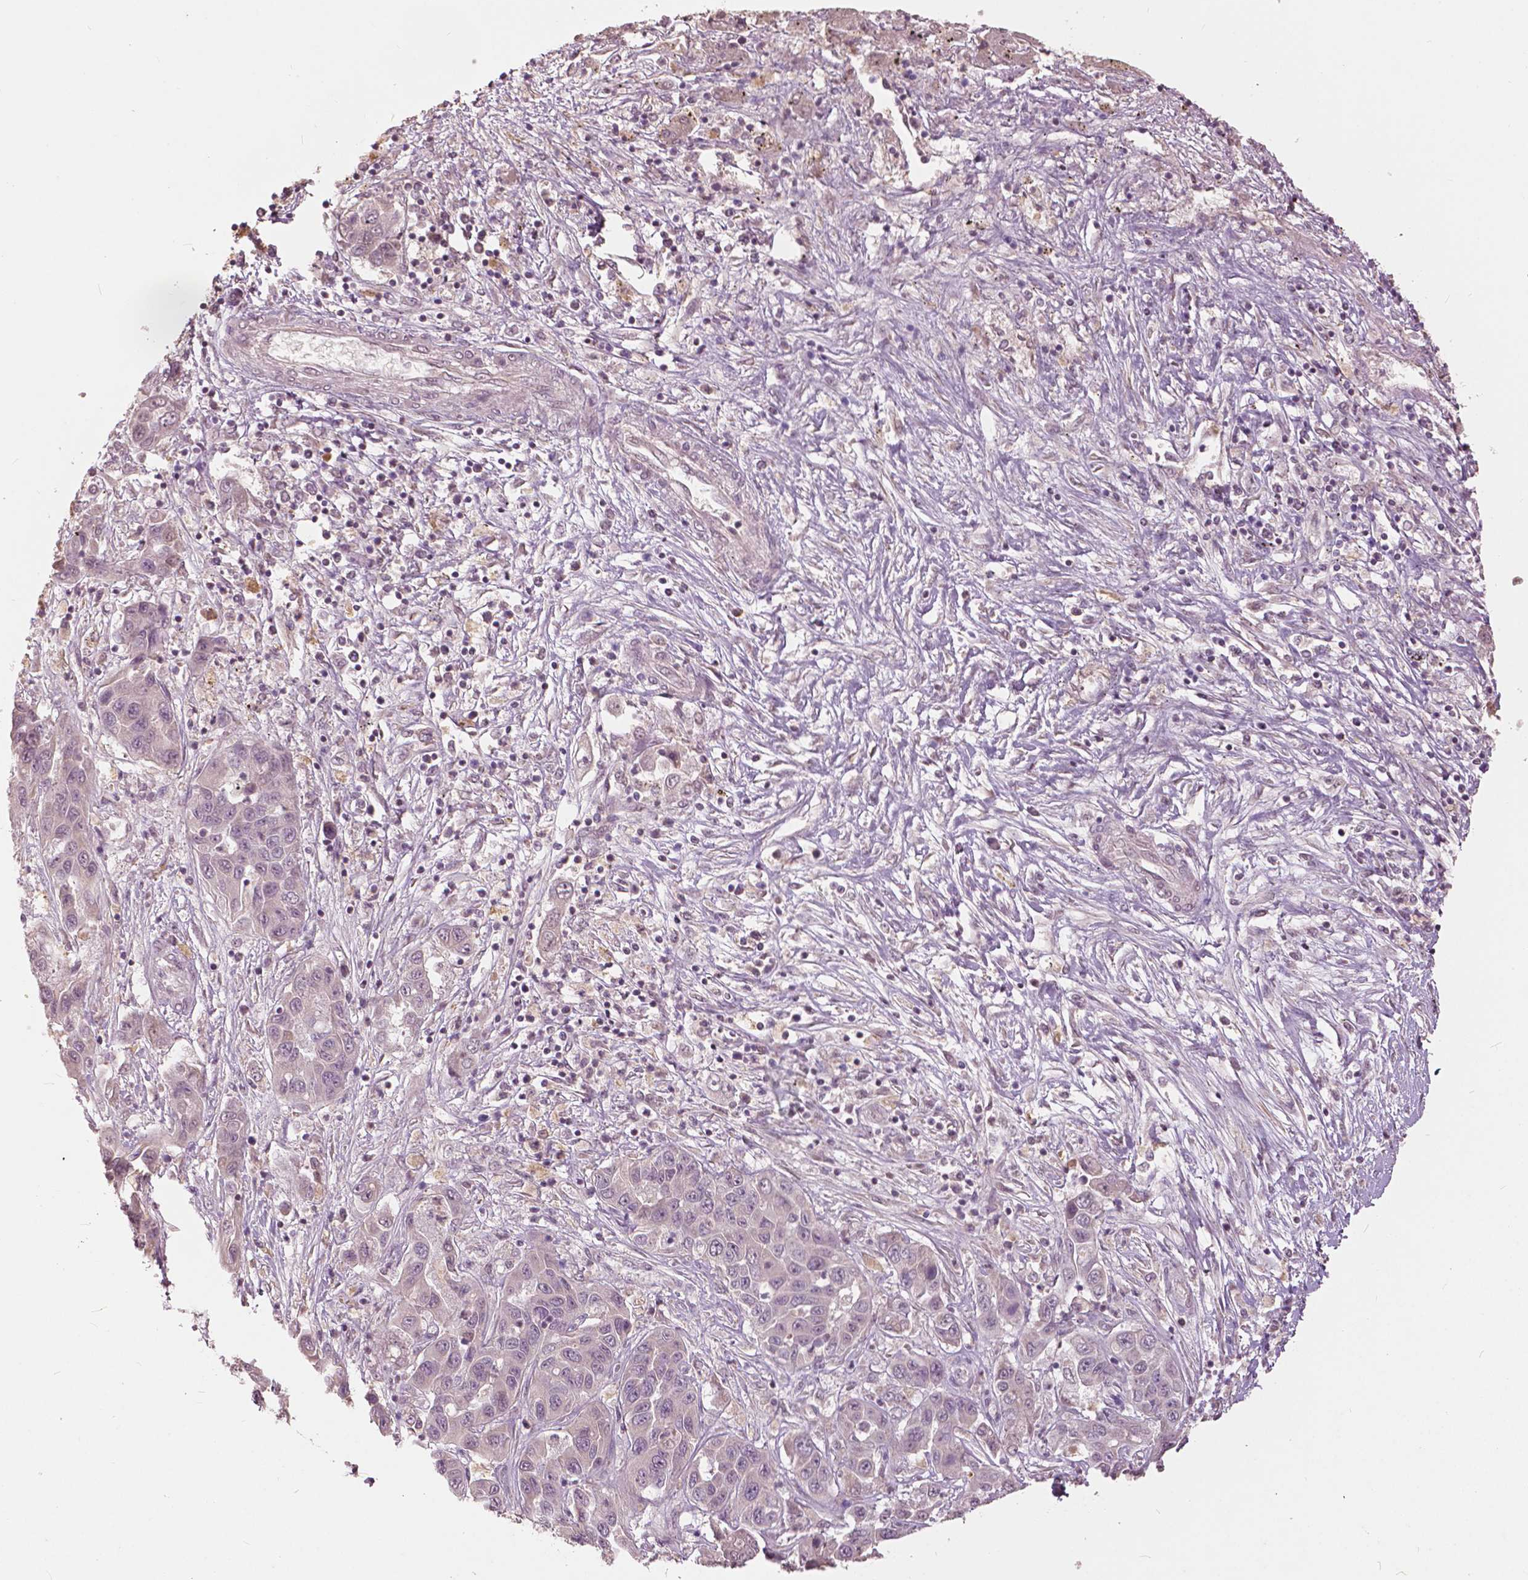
{"staining": {"intensity": "negative", "quantity": "none", "location": "none"}, "tissue": "liver cancer", "cell_type": "Tumor cells", "image_type": "cancer", "snomed": [{"axis": "morphology", "description": "Cholangiocarcinoma"}, {"axis": "topography", "description": "Liver"}], "caption": "Immunohistochemistry histopathology image of liver cancer stained for a protein (brown), which shows no positivity in tumor cells.", "gene": "ANGPTL4", "patient": {"sex": "female", "age": 52}}